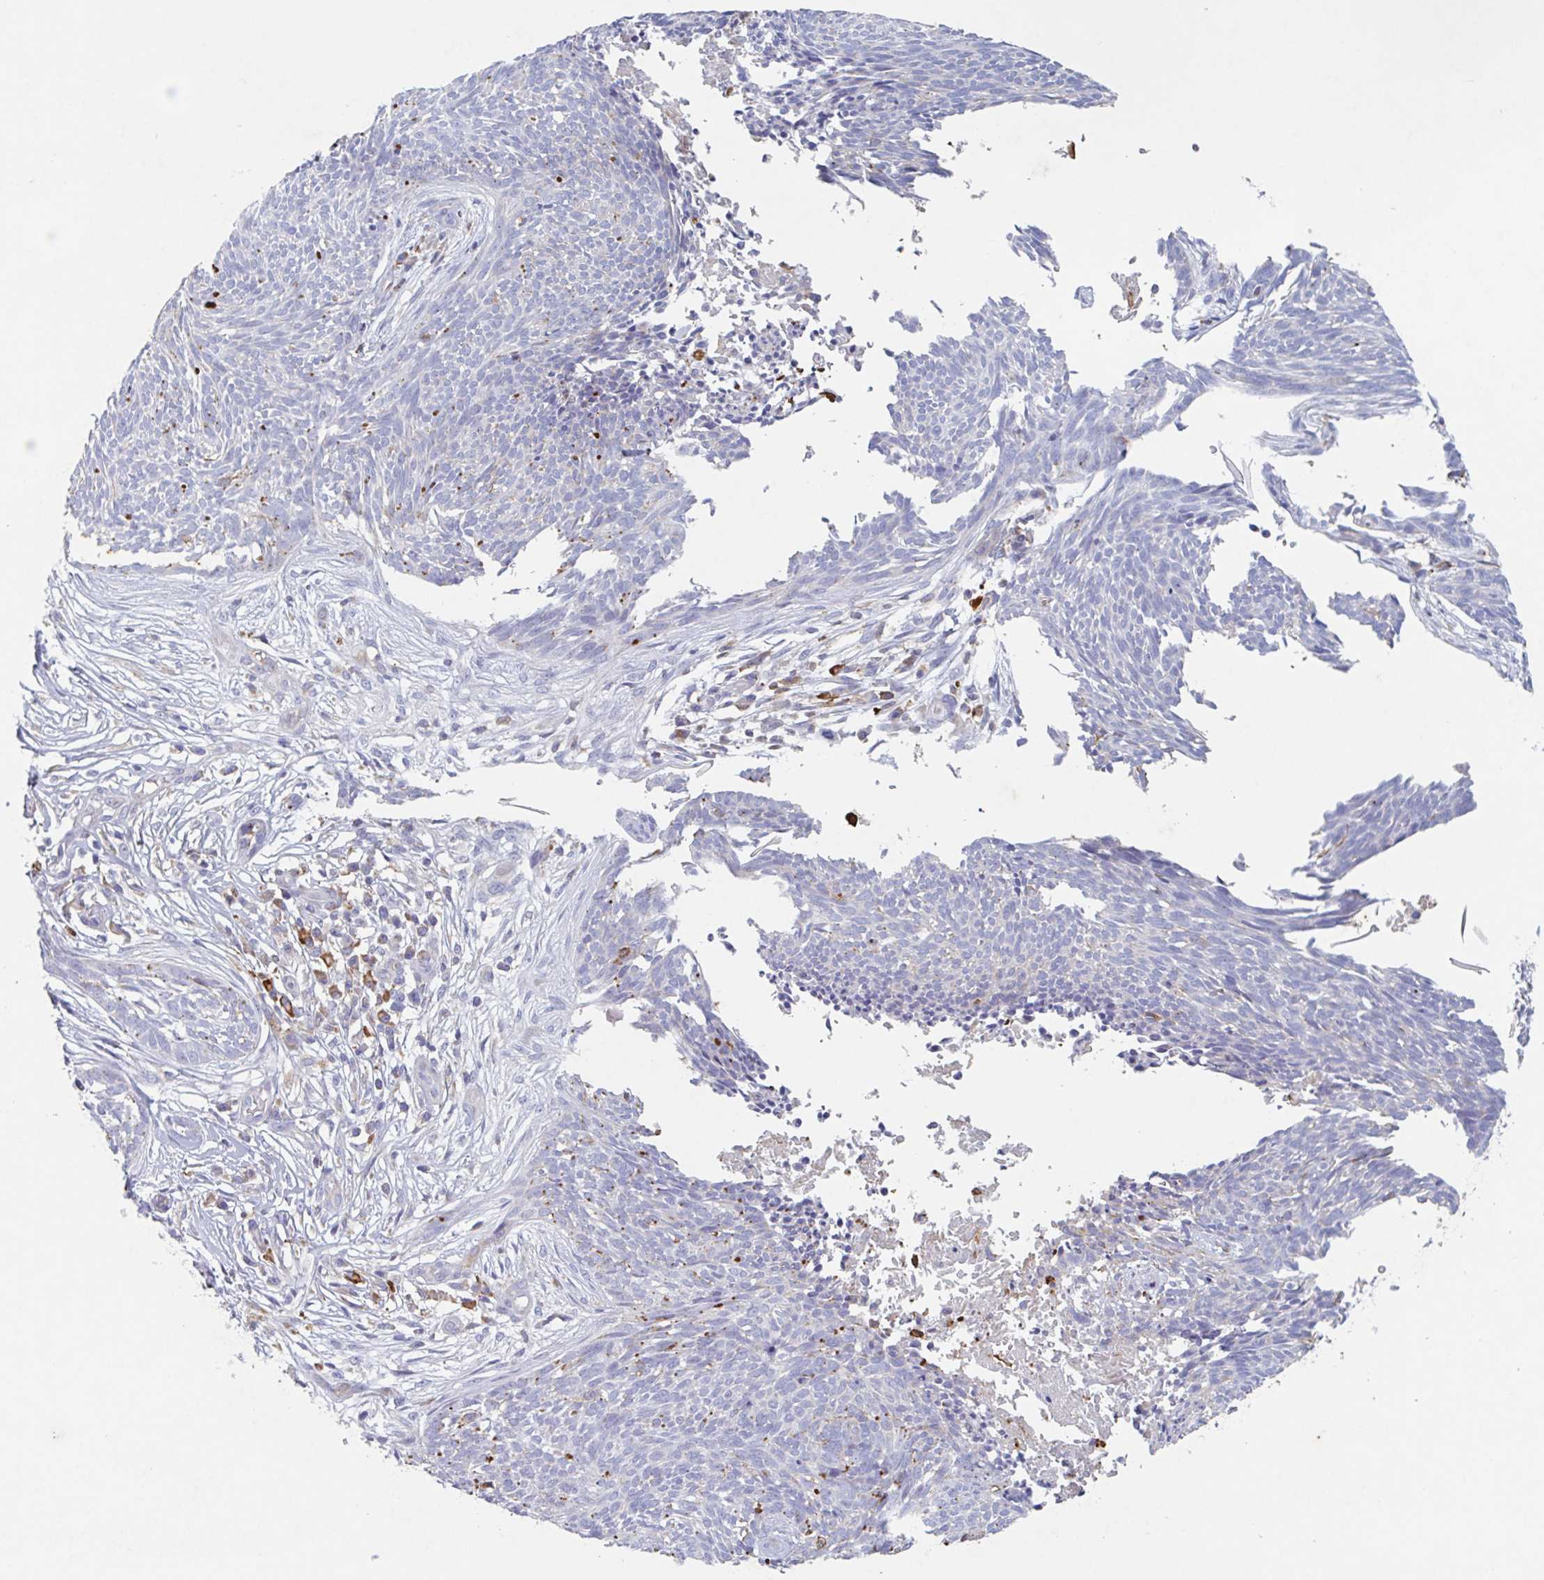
{"staining": {"intensity": "negative", "quantity": "none", "location": "none"}, "tissue": "skin cancer", "cell_type": "Tumor cells", "image_type": "cancer", "snomed": [{"axis": "morphology", "description": "Basal cell carcinoma"}, {"axis": "topography", "description": "Skin"}, {"axis": "topography", "description": "Skin, foot"}], "caption": "IHC micrograph of neoplastic tissue: human skin cancer (basal cell carcinoma) stained with DAB (3,3'-diaminobenzidine) displays no significant protein staining in tumor cells.", "gene": "MANBA", "patient": {"sex": "female", "age": 86}}